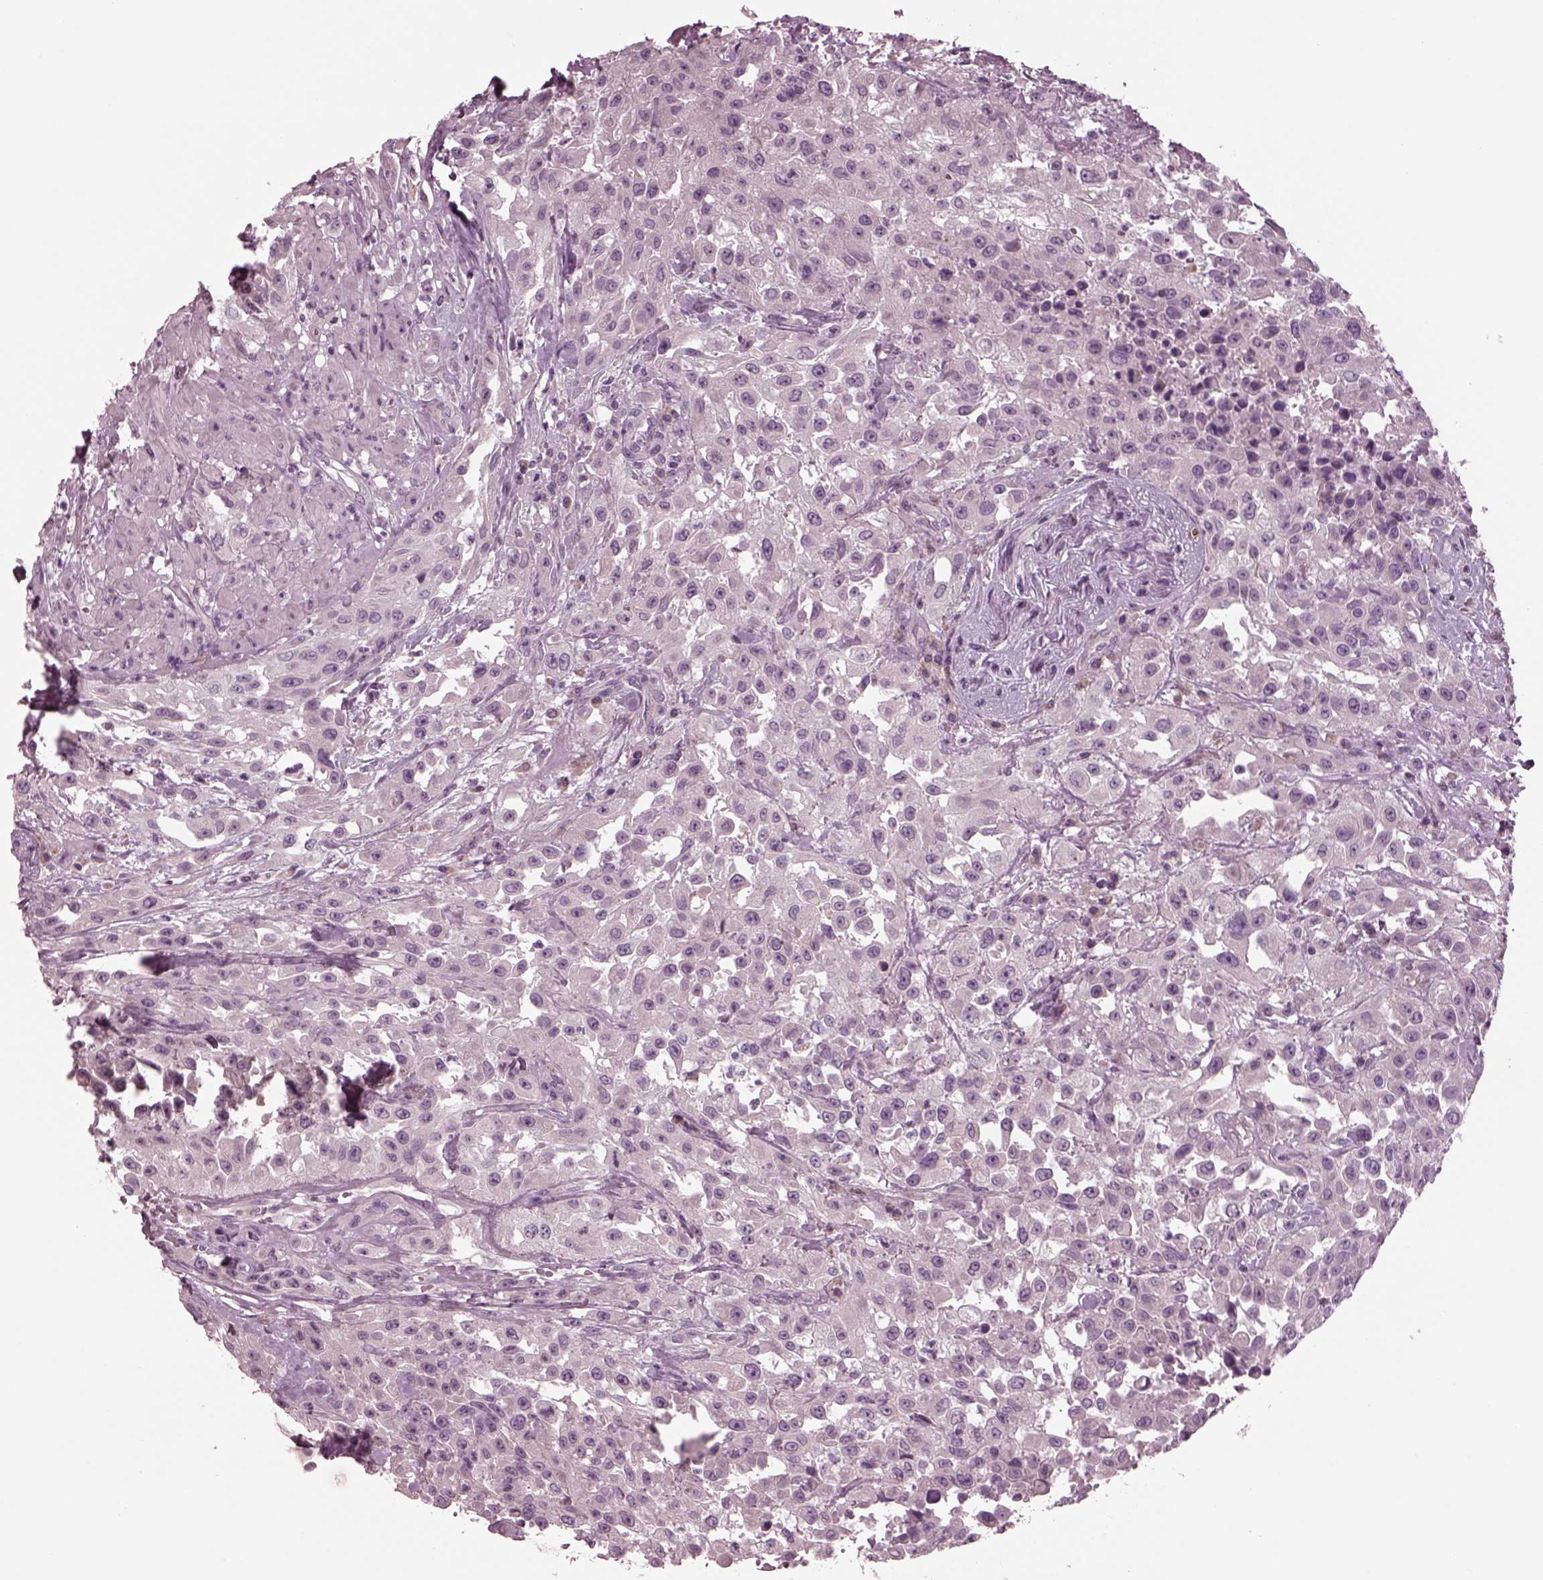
{"staining": {"intensity": "weak", "quantity": "<25%", "location": "cytoplasmic/membranous"}, "tissue": "urothelial cancer", "cell_type": "Tumor cells", "image_type": "cancer", "snomed": [{"axis": "morphology", "description": "Urothelial carcinoma, High grade"}, {"axis": "topography", "description": "Urinary bladder"}], "caption": "The image demonstrates no staining of tumor cells in high-grade urothelial carcinoma.", "gene": "AP4M1", "patient": {"sex": "male", "age": 79}}